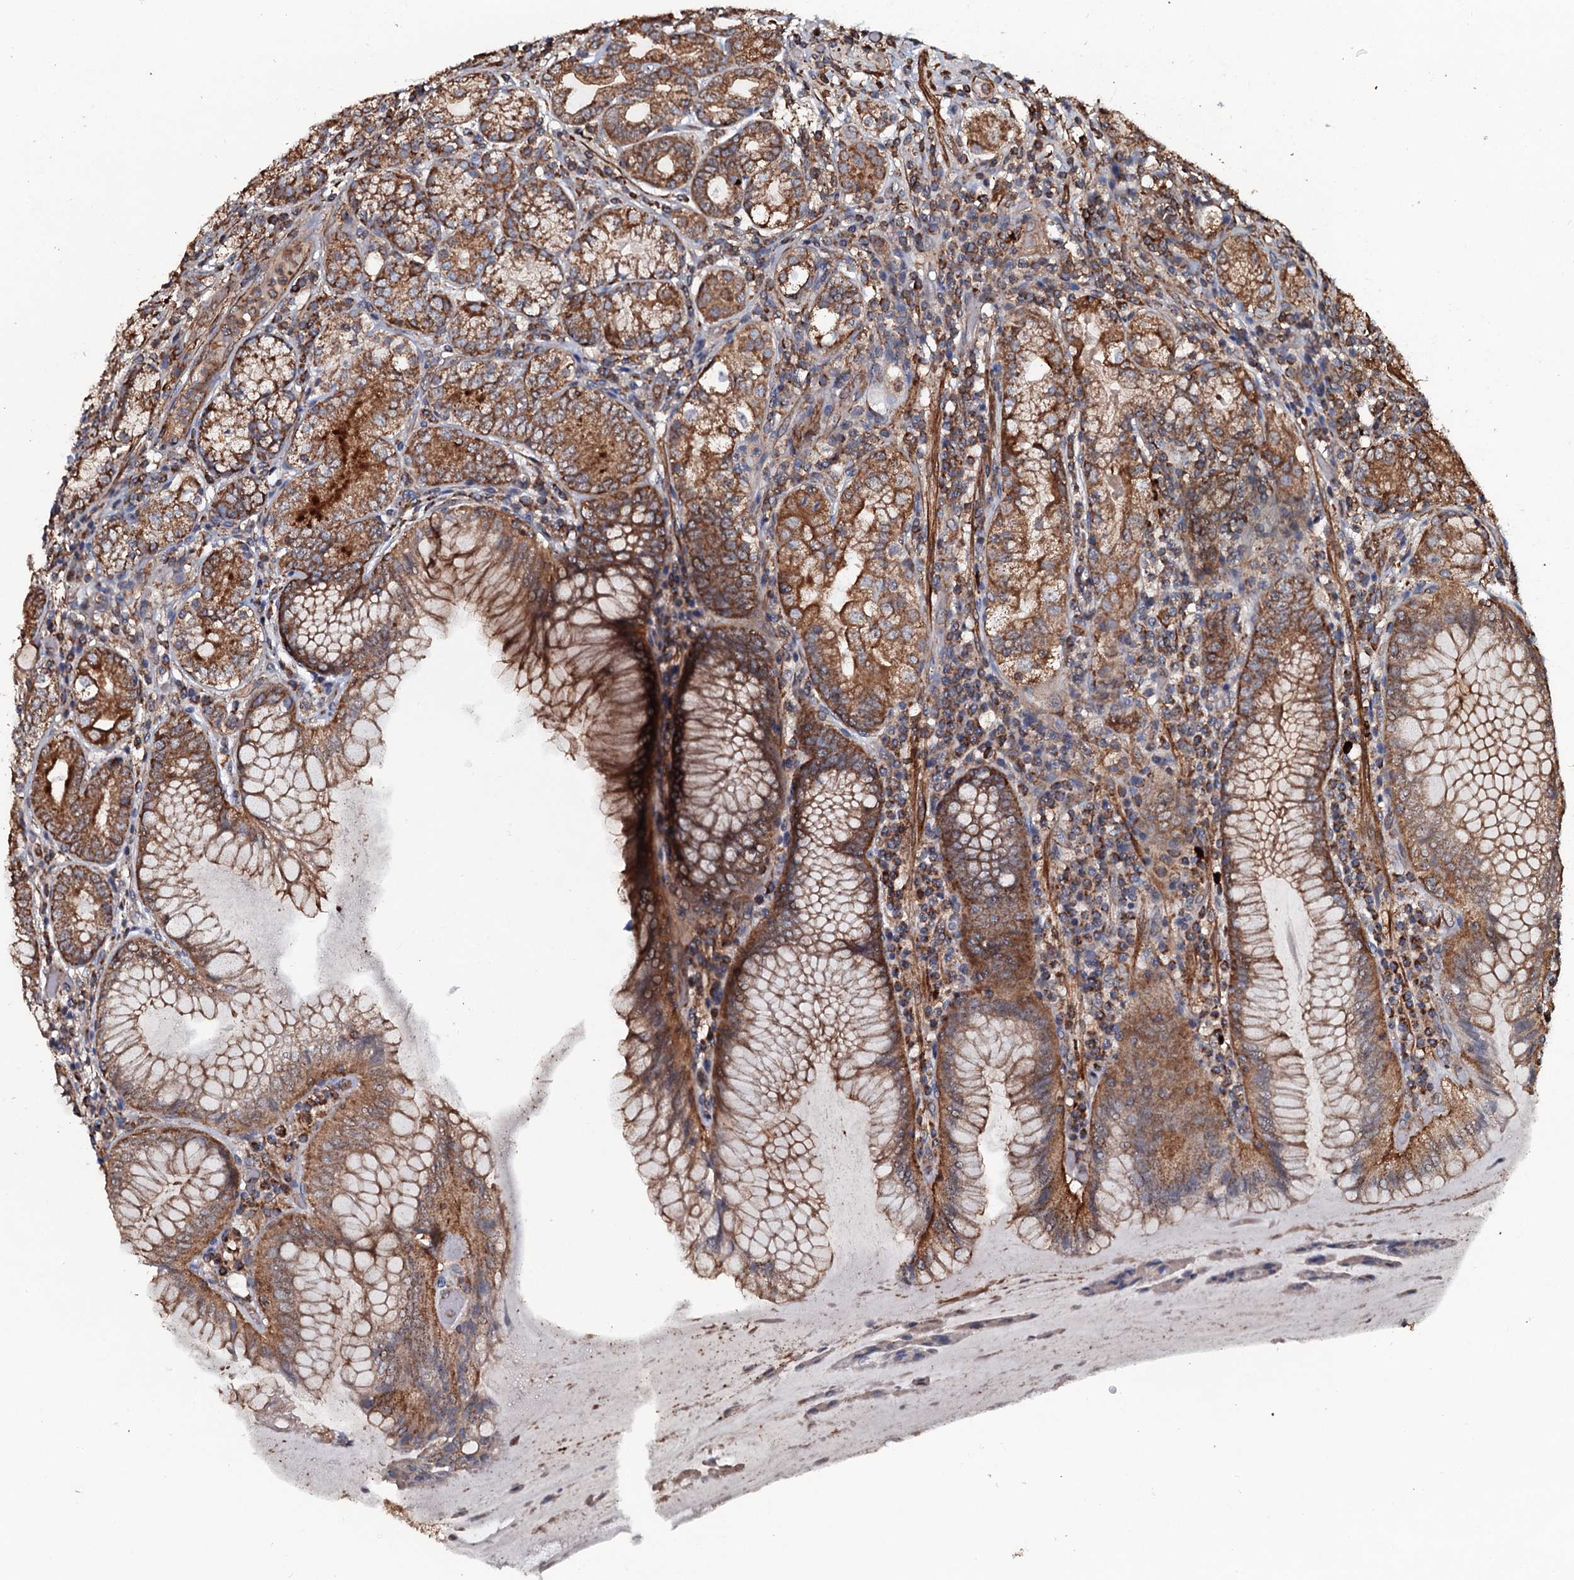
{"staining": {"intensity": "moderate", "quantity": ">75%", "location": "cytoplasmic/membranous"}, "tissue": "stomach", "cell_type": "Glandular cells", "image_type": "normal", "snomed": [{"axis": "morphology", "description": "Normal tissue, NOS"}, {"axis": "topography", "description": "Stomach, upper"}, {"axis": "topography", "description": "Stomach, lower"}], "caption": "Approximately >75% of glandular cells in normal stomach demonstrate moderate cytoplasmic/membranous protein staining as visualized by brown immunohistochemical staining.", "gene": "VWA8", "patient": {"sex": "female", "age": 76}}